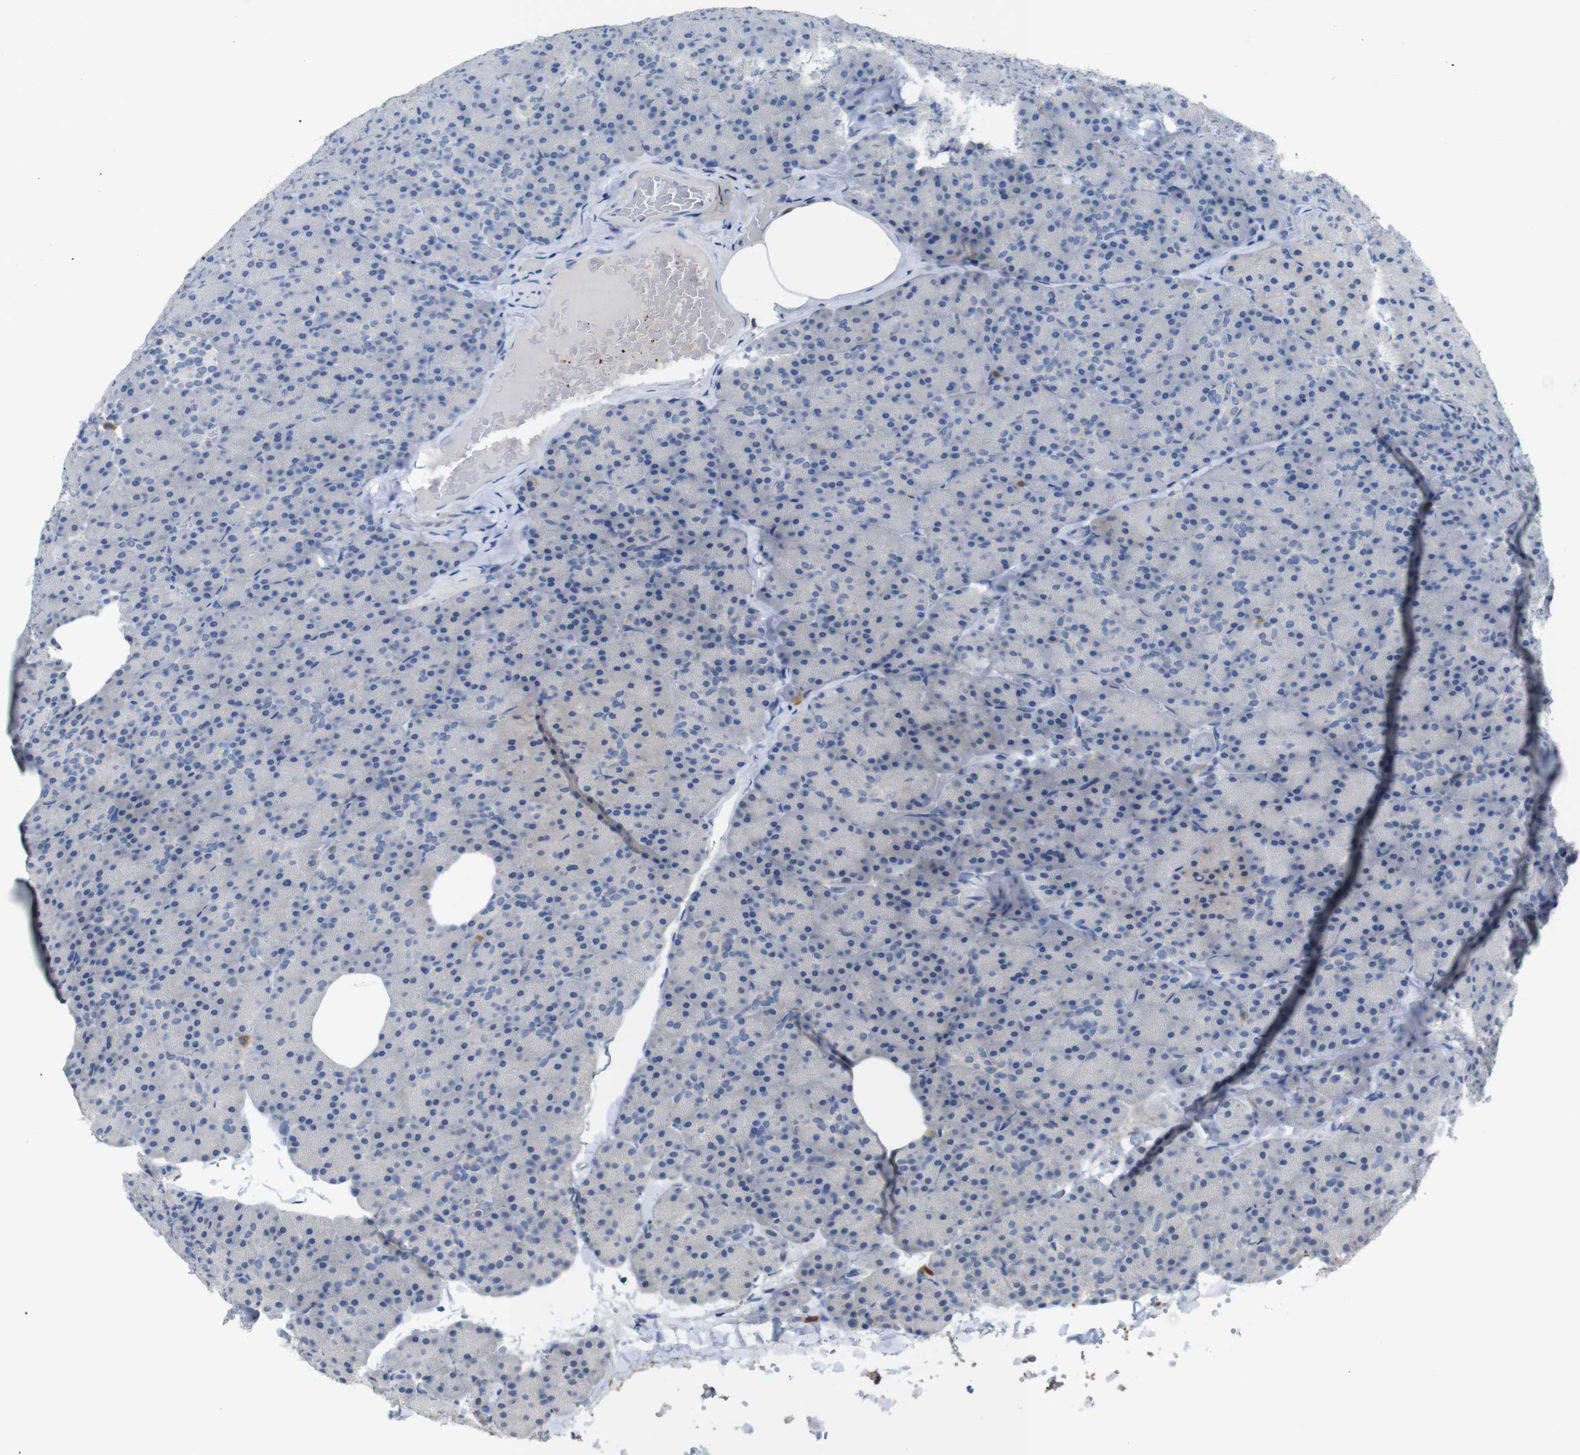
{"staining": {"intensity": "negative", "quantity": "none", "location": "none"}, "tissue": "pancreas", "cell_type": "Exocrine glandular cells", "image_type": "normal", "snomed": [{"axis": "morphology", "description": "Normal tissue, NOS"}, {"axis": "topography", "description": "Pancreas"}], "caption": "IHC image of normal pancreas: pancreas stained with DAB (3,3'-diaminobenzidine) exhibits no significant protein staining in exocrine glandular cells.", "gene": "CHRM5", "patient": {"sex": "female", "age": 35}}